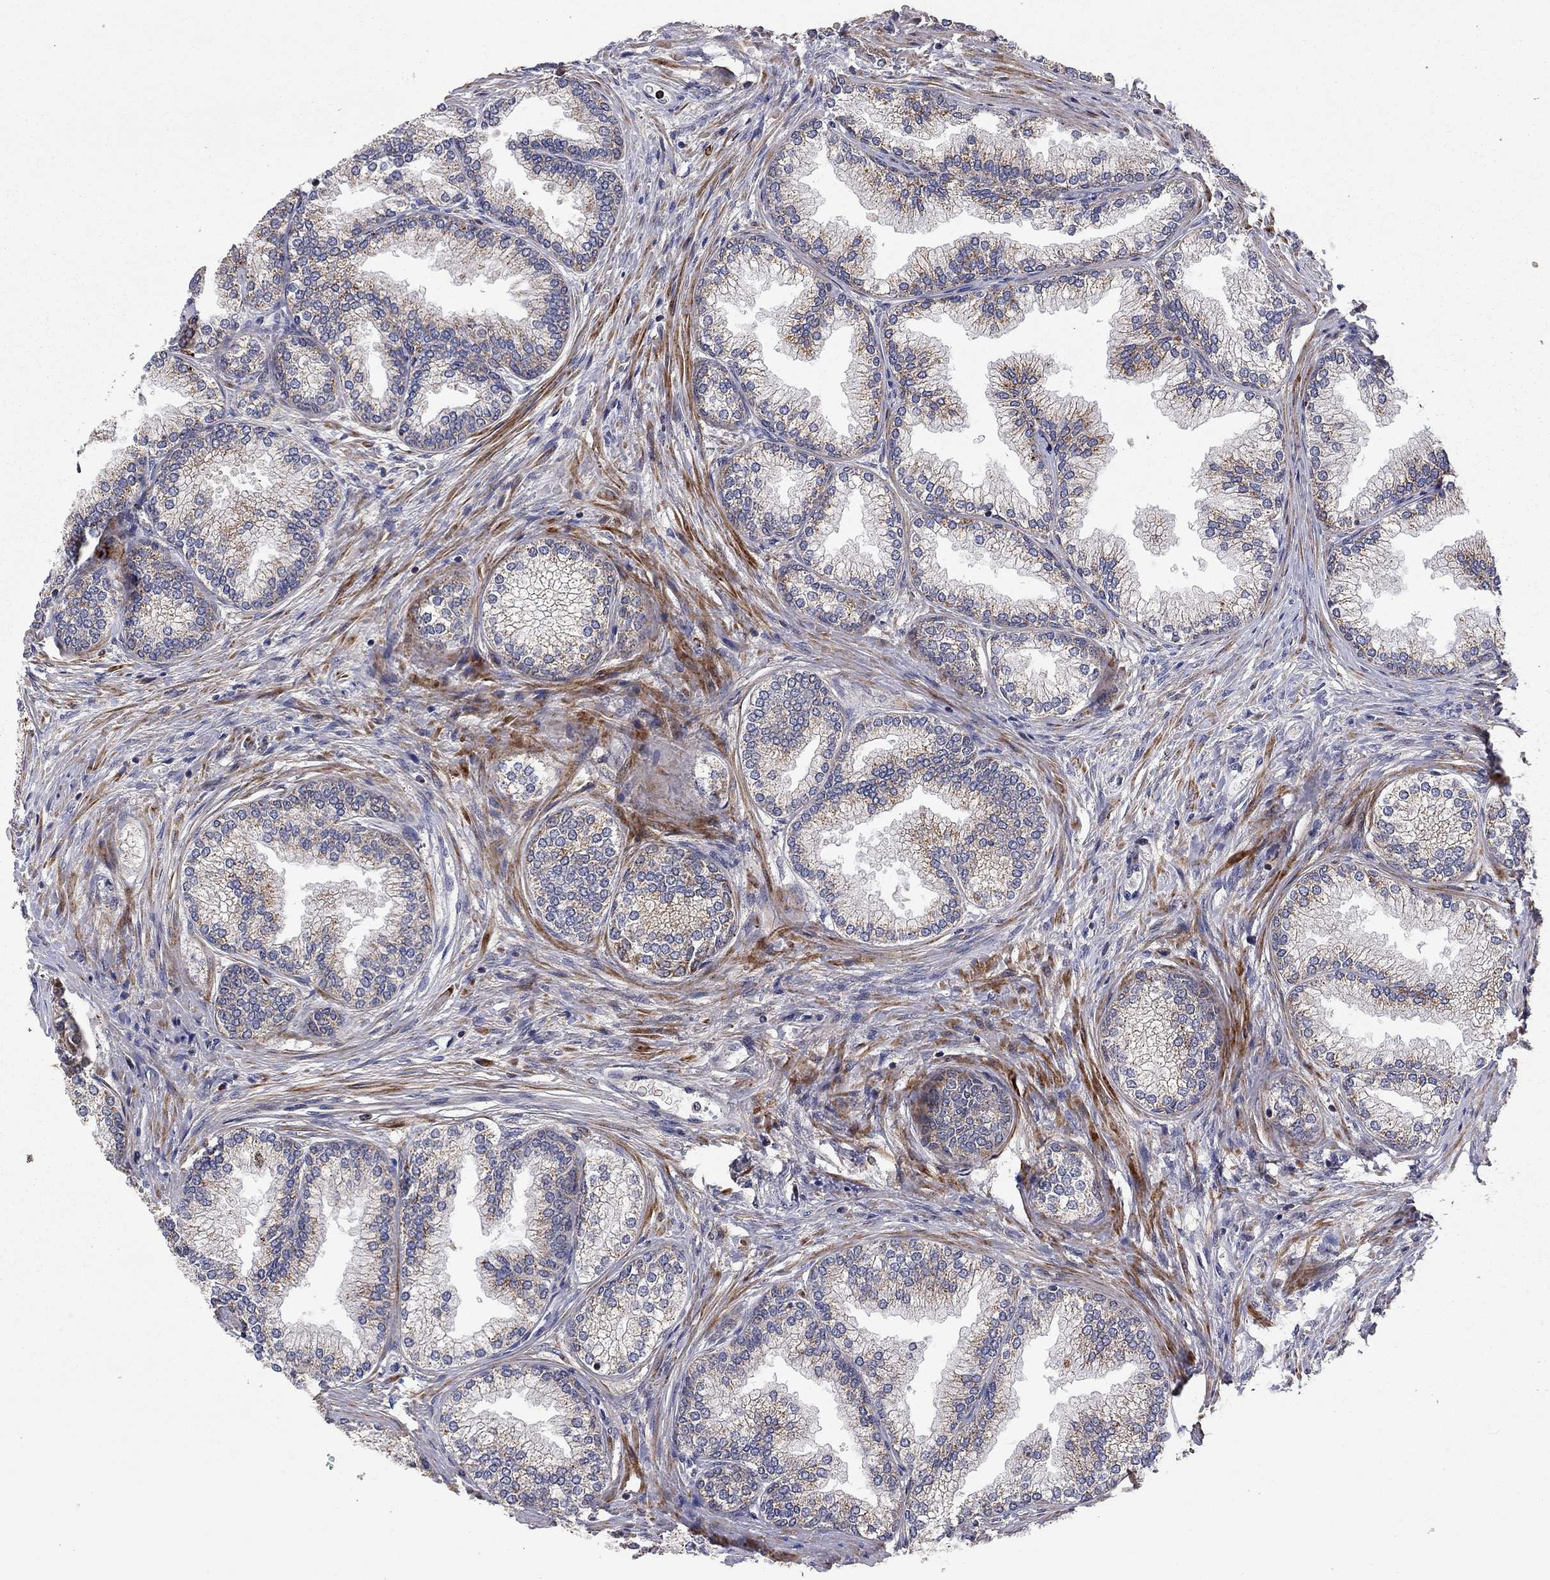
{"staining": {"intensity": "weak", "quantity": "25%-75%", "location": "cytoplasmic/membranous"}, "tissue": "prostate", "cell_type": "Glandular cells", "image_type": "normal", "snomed": [{"axis": "morphology", "description": "Normal tissue, NOS"}, {"axis": "topography", "description": "Prostate"}], "caption": "About 25%-75% of glandular cells in benign prostate display weak cytoplasmic/membranous protein positivity as visualized by brown immunohistochemical staining.", "gene": "IDS", "patient": {"sex": "male", "age": 72}}